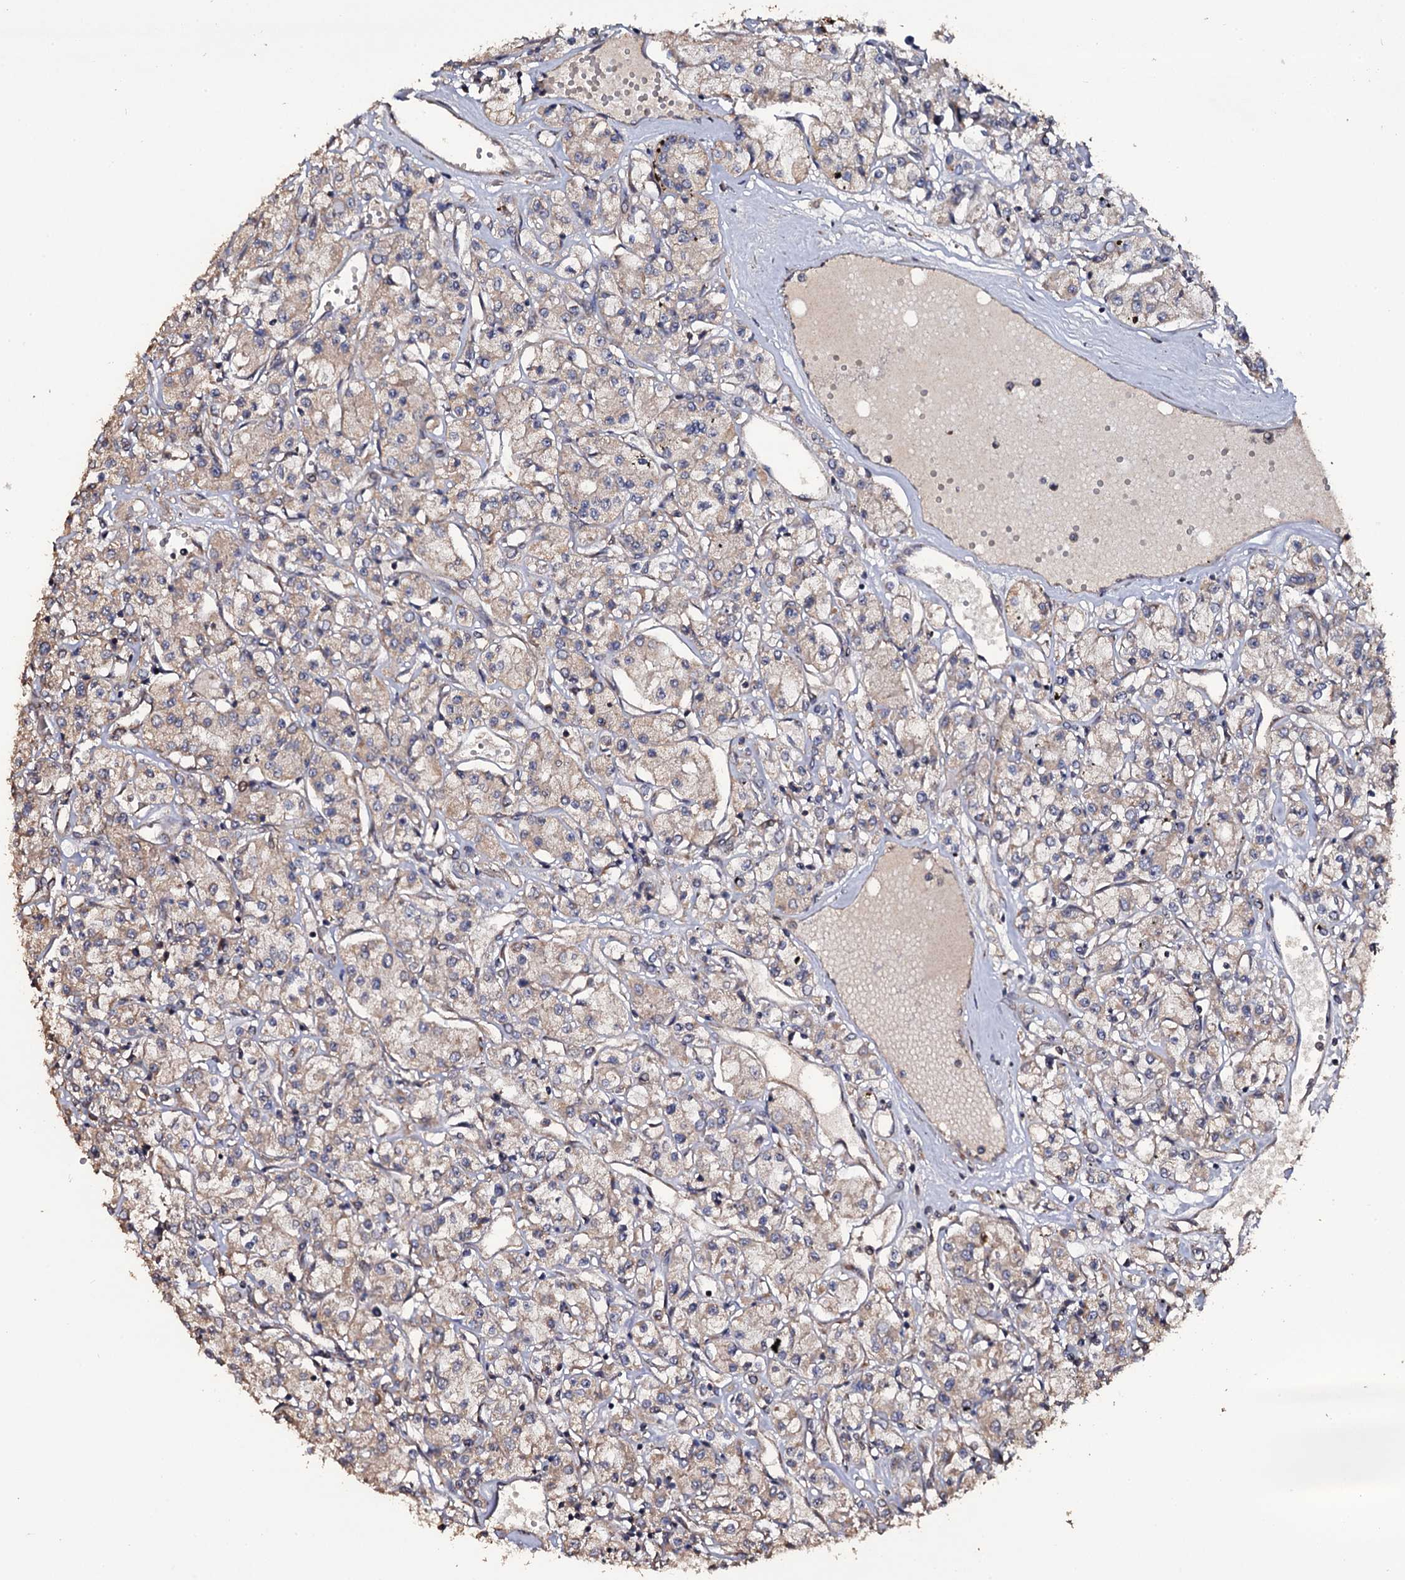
{"staining": {"intensity": "weak", "quantity": "25%-75%", "location": "cytoplasmic/membranous"}, "tissue": "renal cancer", "cell_type": "Tumor cells", "image_type": "cancer", "snomed": [{"axis": "morphology", "description": "Adenocarcinoma, NOS"}, {"axis": "topography", "description": "Kidney"}], "caption": "Renal cancer (adenocarcinoma) was stained to show a protein in brown. There is low levels of weak cytoplasmic/membranous expression in approximately 25%-75% of tumor cells.", "gene": "TTC23", "patient": {"sex": "female", "age": 59}}